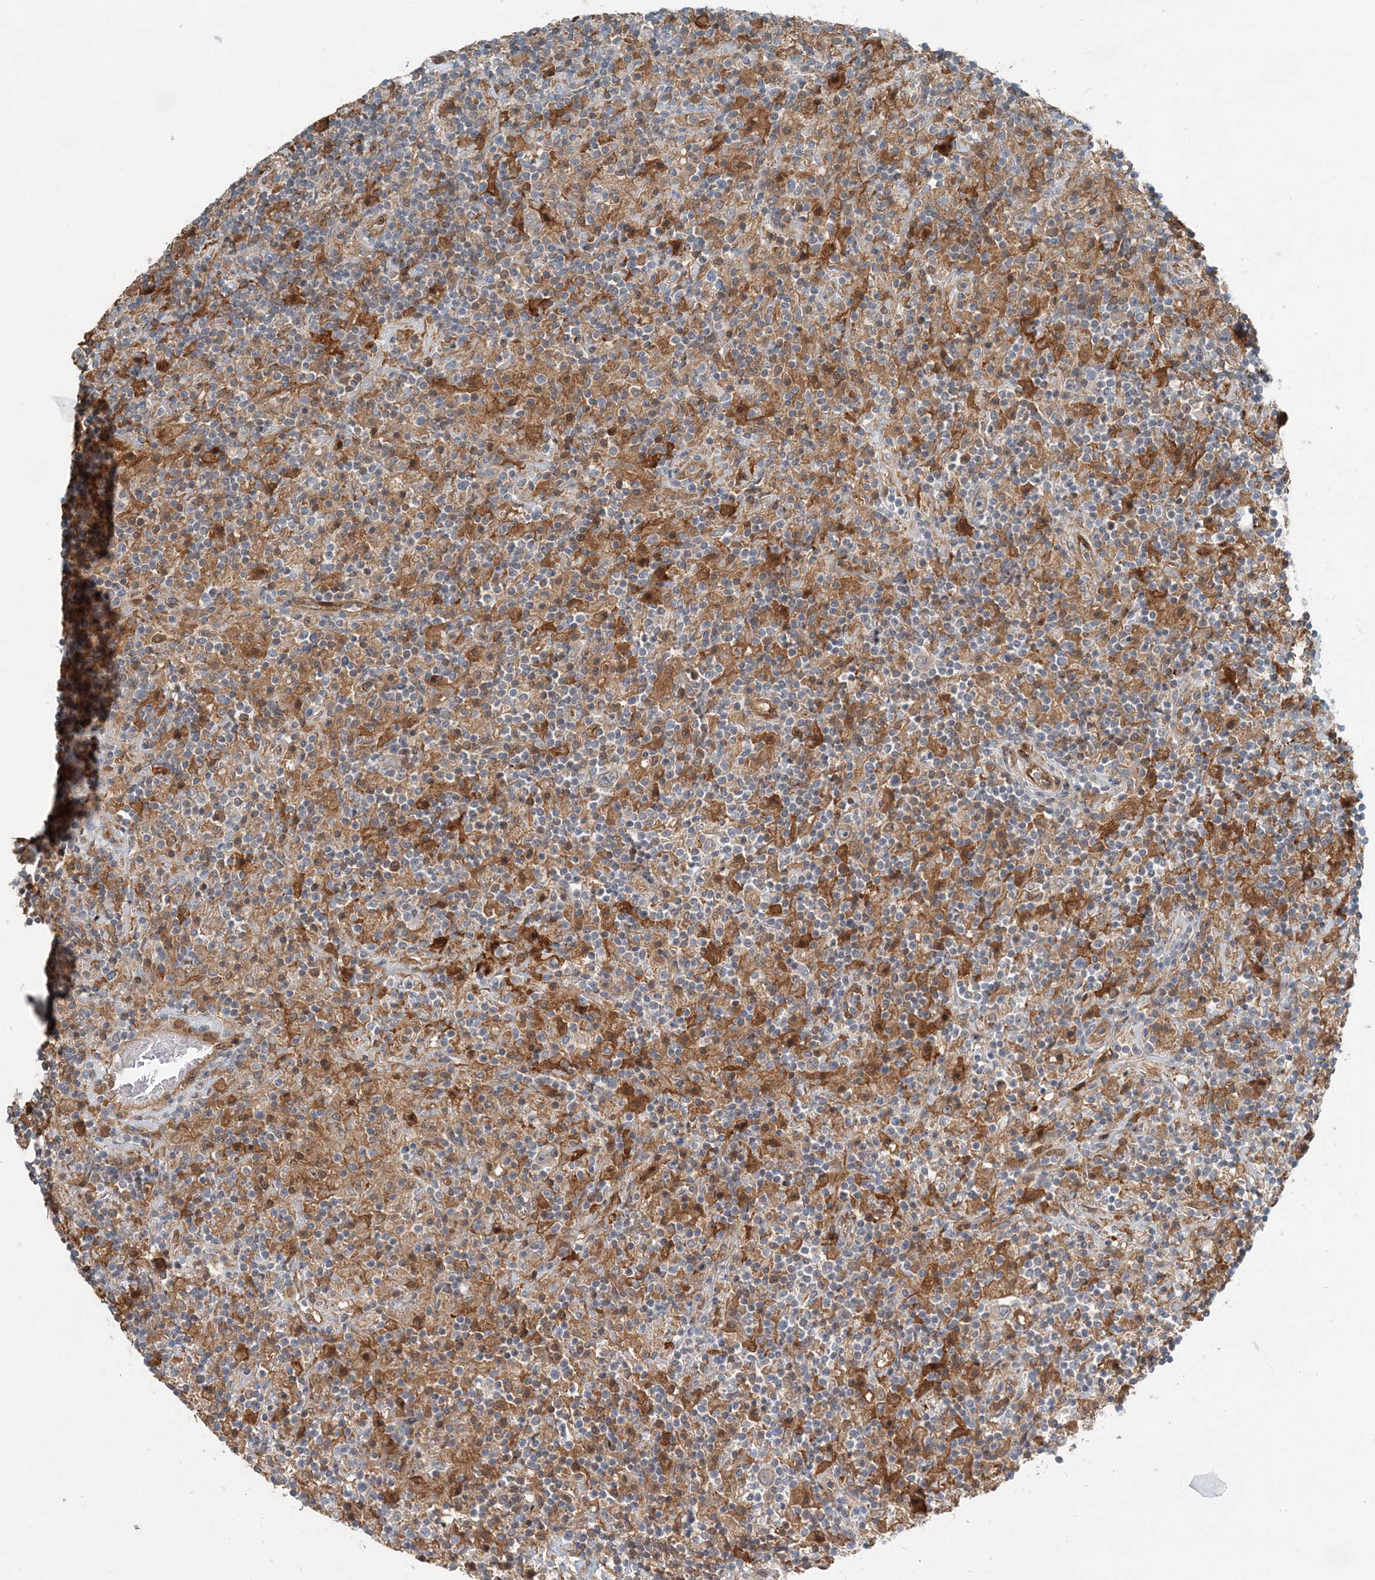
{"staining": {"intensity": "weak", "quantity": "25%-75%", "location": "cytoplasmic/membranous"}, "tissue": "lymphoma", "cell_type": "Tumor cells", "image_type": "cancer", "snomed": [{"axis": "morphology", "description": "Hodgkin's disease, NOS"}, {"axis": "topography", "description": "Lymph node"}], "caption": "IHC staining of Hodgkin's disease, which displays low levels of weak cytoplasmic/membranous expression in approximately 25%-75% of tumor cells indicating weak cytoplasmic/membranous protein expression. The staining was performed using DAB (brown) for protein detection and nuclei were counterstained in hematoxylin (blue).", "gene": "ARMH1", "patient": {"sex": "male", "age": 70}}